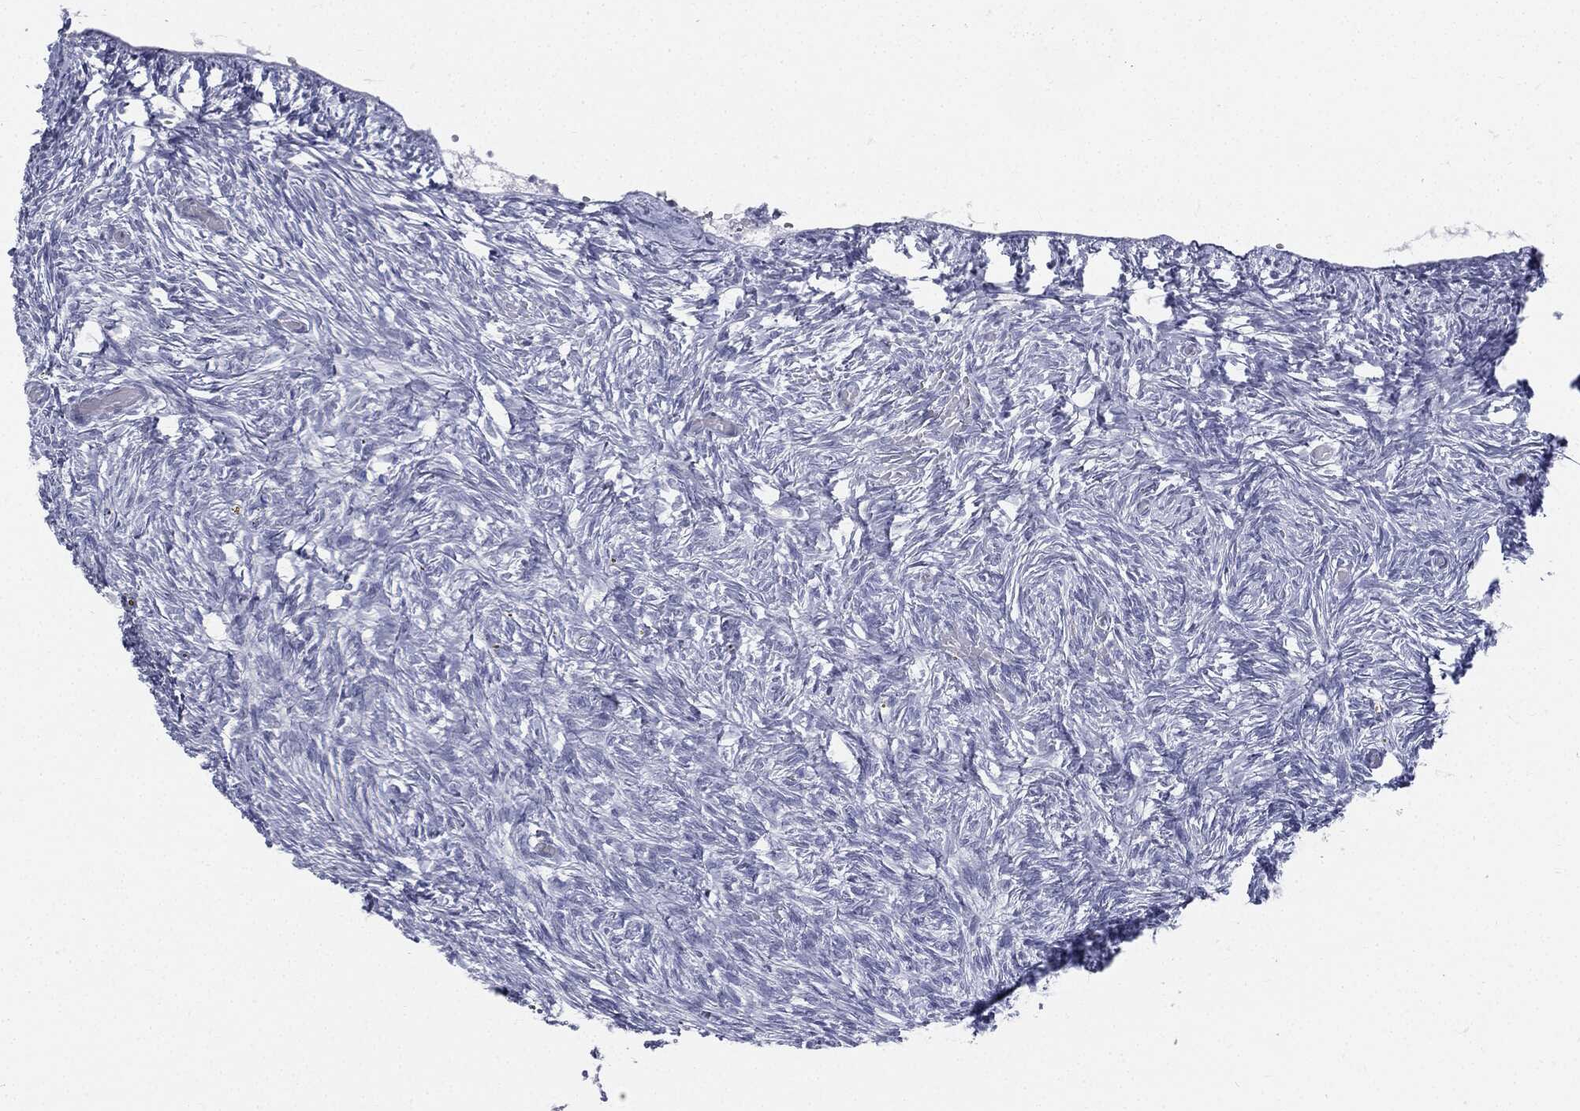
{"staining": {"intensity": "negative", "quantity": "none", "location": "none"}, "tissue": "ovary", "cell_type": "Ovarian stroma cells", "image_type": "normal", "snomed": [{"axis": "morphology", "description": "Normal tissue, NOS"}, {"axis": "topography", "description": "Ovary"}], "caption": "This is an immunohistochemistry image of benign human ovary. There is no expression in ovarian stroma cells.", "gene": "MLLT10", "patient": {"sex": "female", "age": 39}}